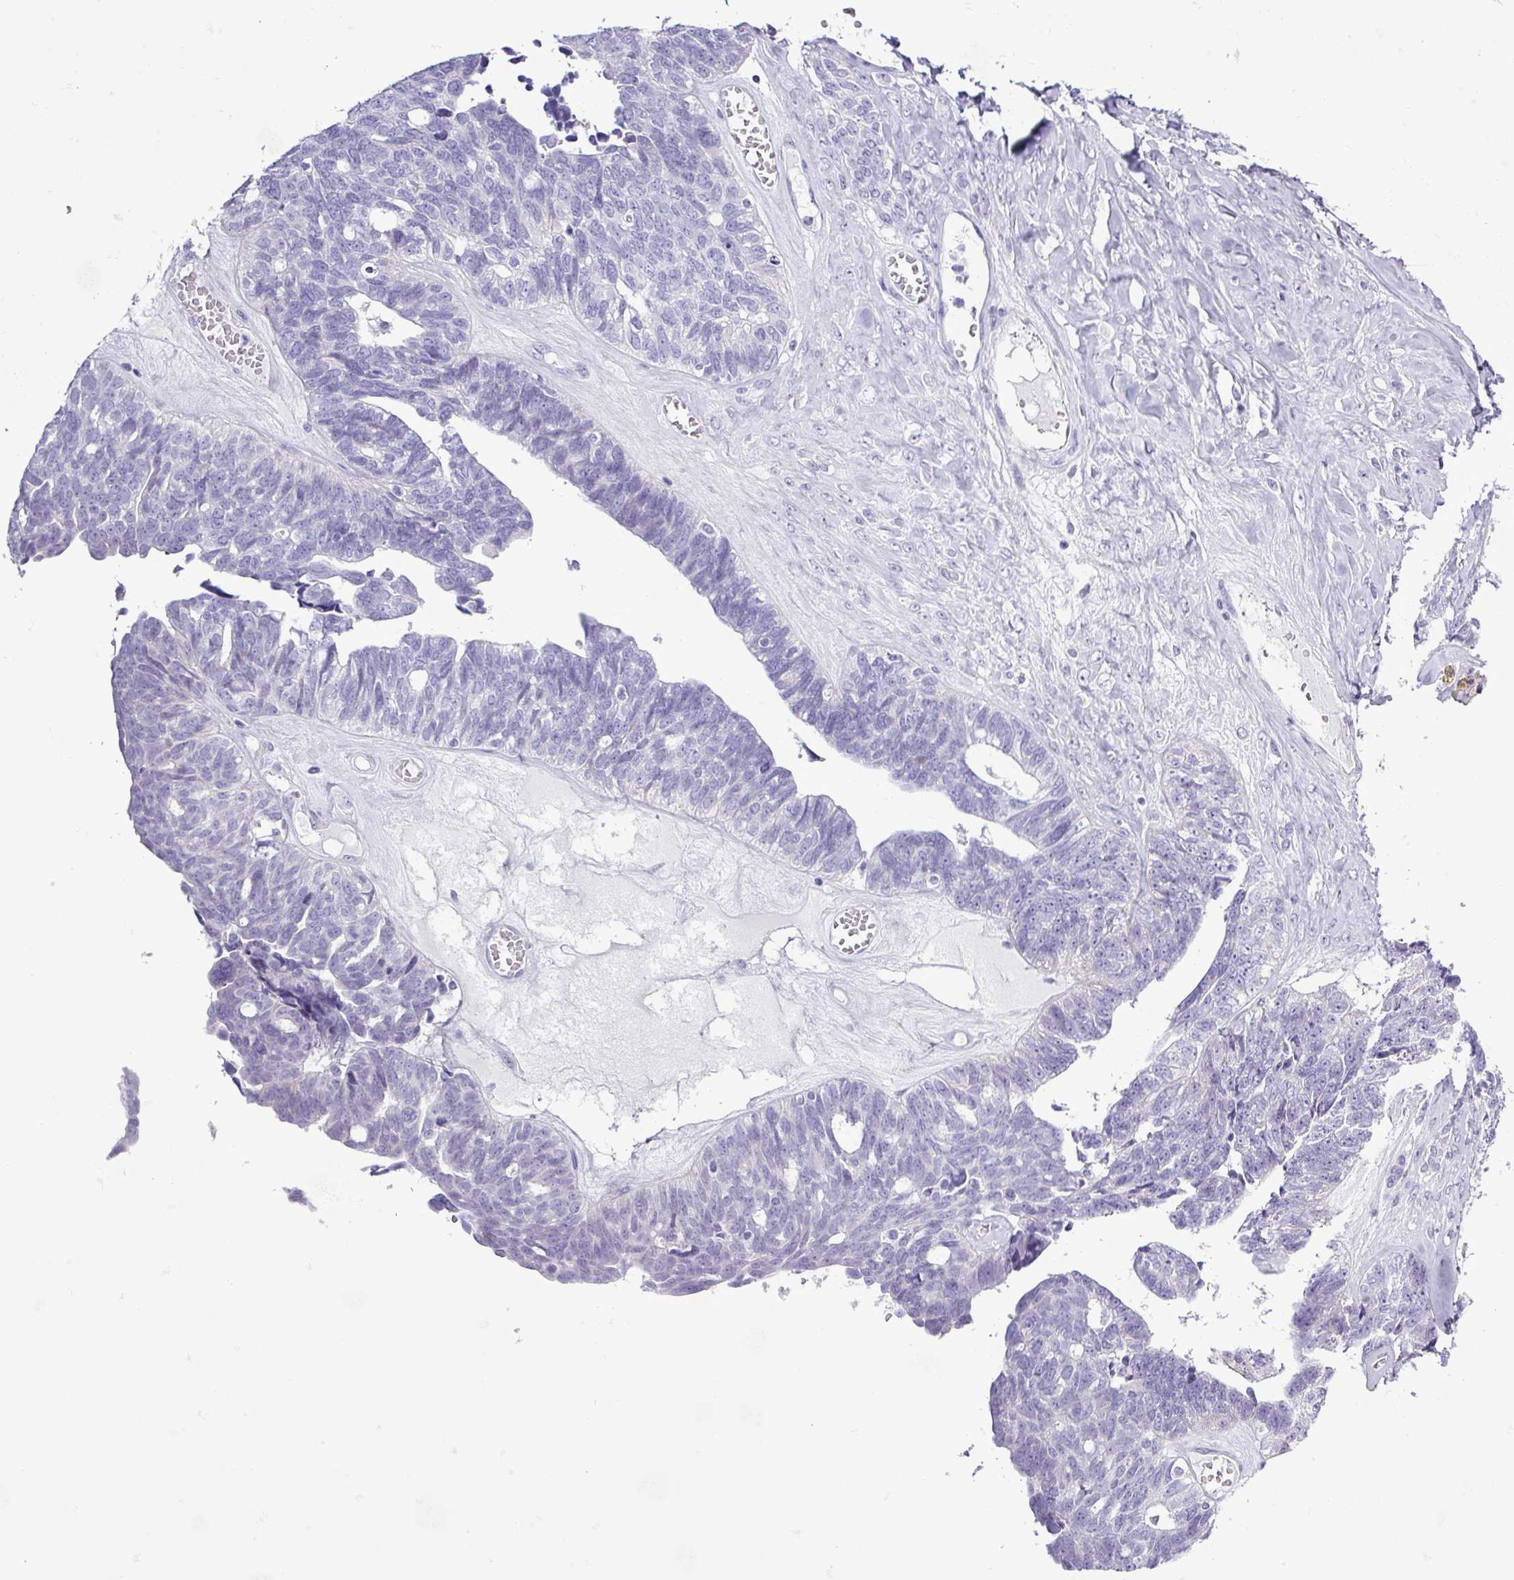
{"staining": {"intensity": "negative", "quantity": "none", "location": "none"}, "tissue": "ovarian cancer", "cell_type": "Tumor cells", "image_type": "cancer", "snomed": [{"axis": "morphology", "description": "Cystadenocarcinoma, serous, NOS"}, {"axis": "topography", "description": "Ovary"}], "caption": "Immunohistochemical staining of ovarian serous cystadenocarcinoma demonstrates no significant staining in tumor cells.", "gene": "ALDH3A1", "patient": {"sex": "female", "age": 79}}